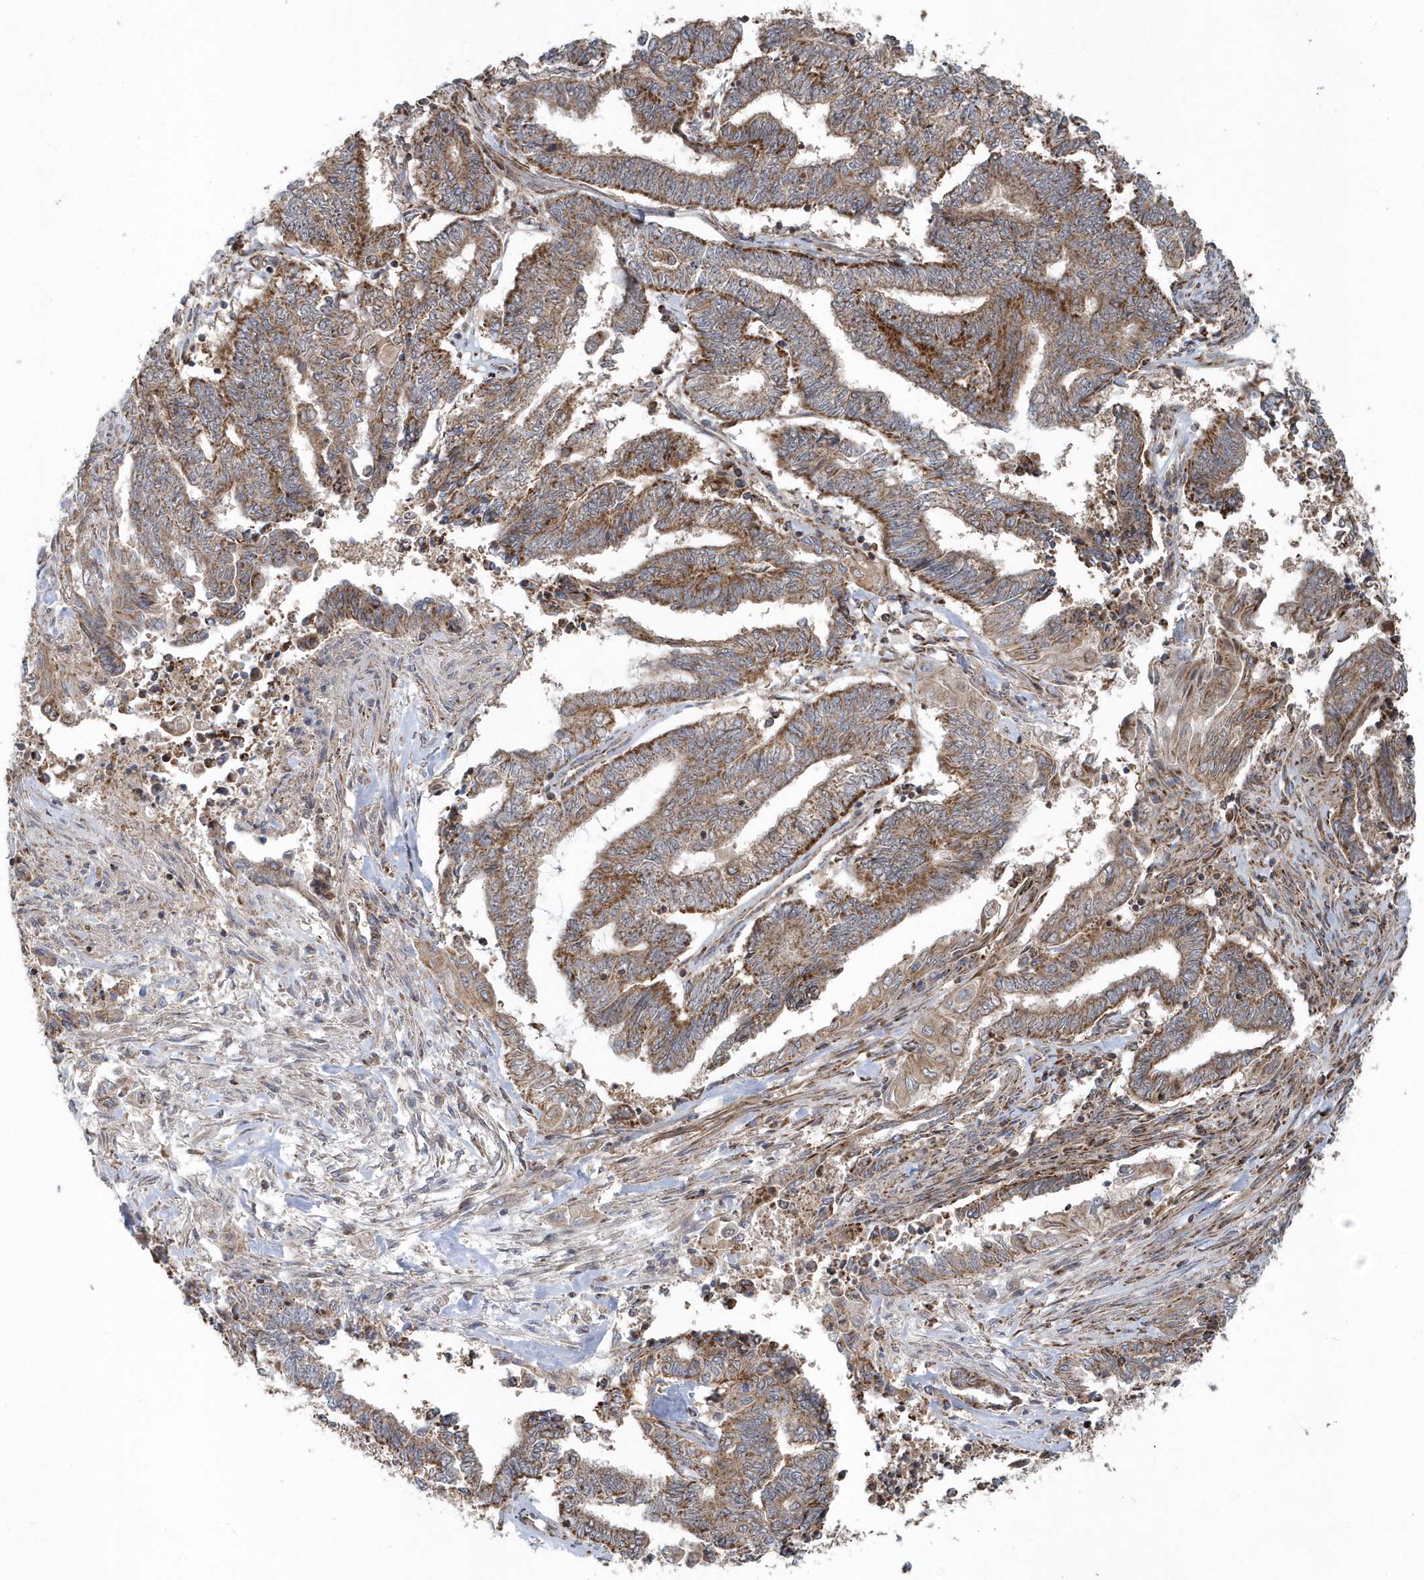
{"staining": {"intensity": "moderate", "quantity": ">75%", "location": "cytoplasmic/membranous"}, "tissue": "endometrial cancer", "cell_type": "Tumor cells", "image_type": "cancer", "snomed": [{"axis": "morphology", "description": "Adenocarcinoma, NOS"}, {"axis": "topography", "description": "Uterus"}, {"axis": "topography", "description": "Endometrium"}], "caption": "Endometrial cancer stained with a protein marker shows moderate staining in tumor cells.", "gene": "PPP1R7", "patient": {"sex": "female", "age": 70}}